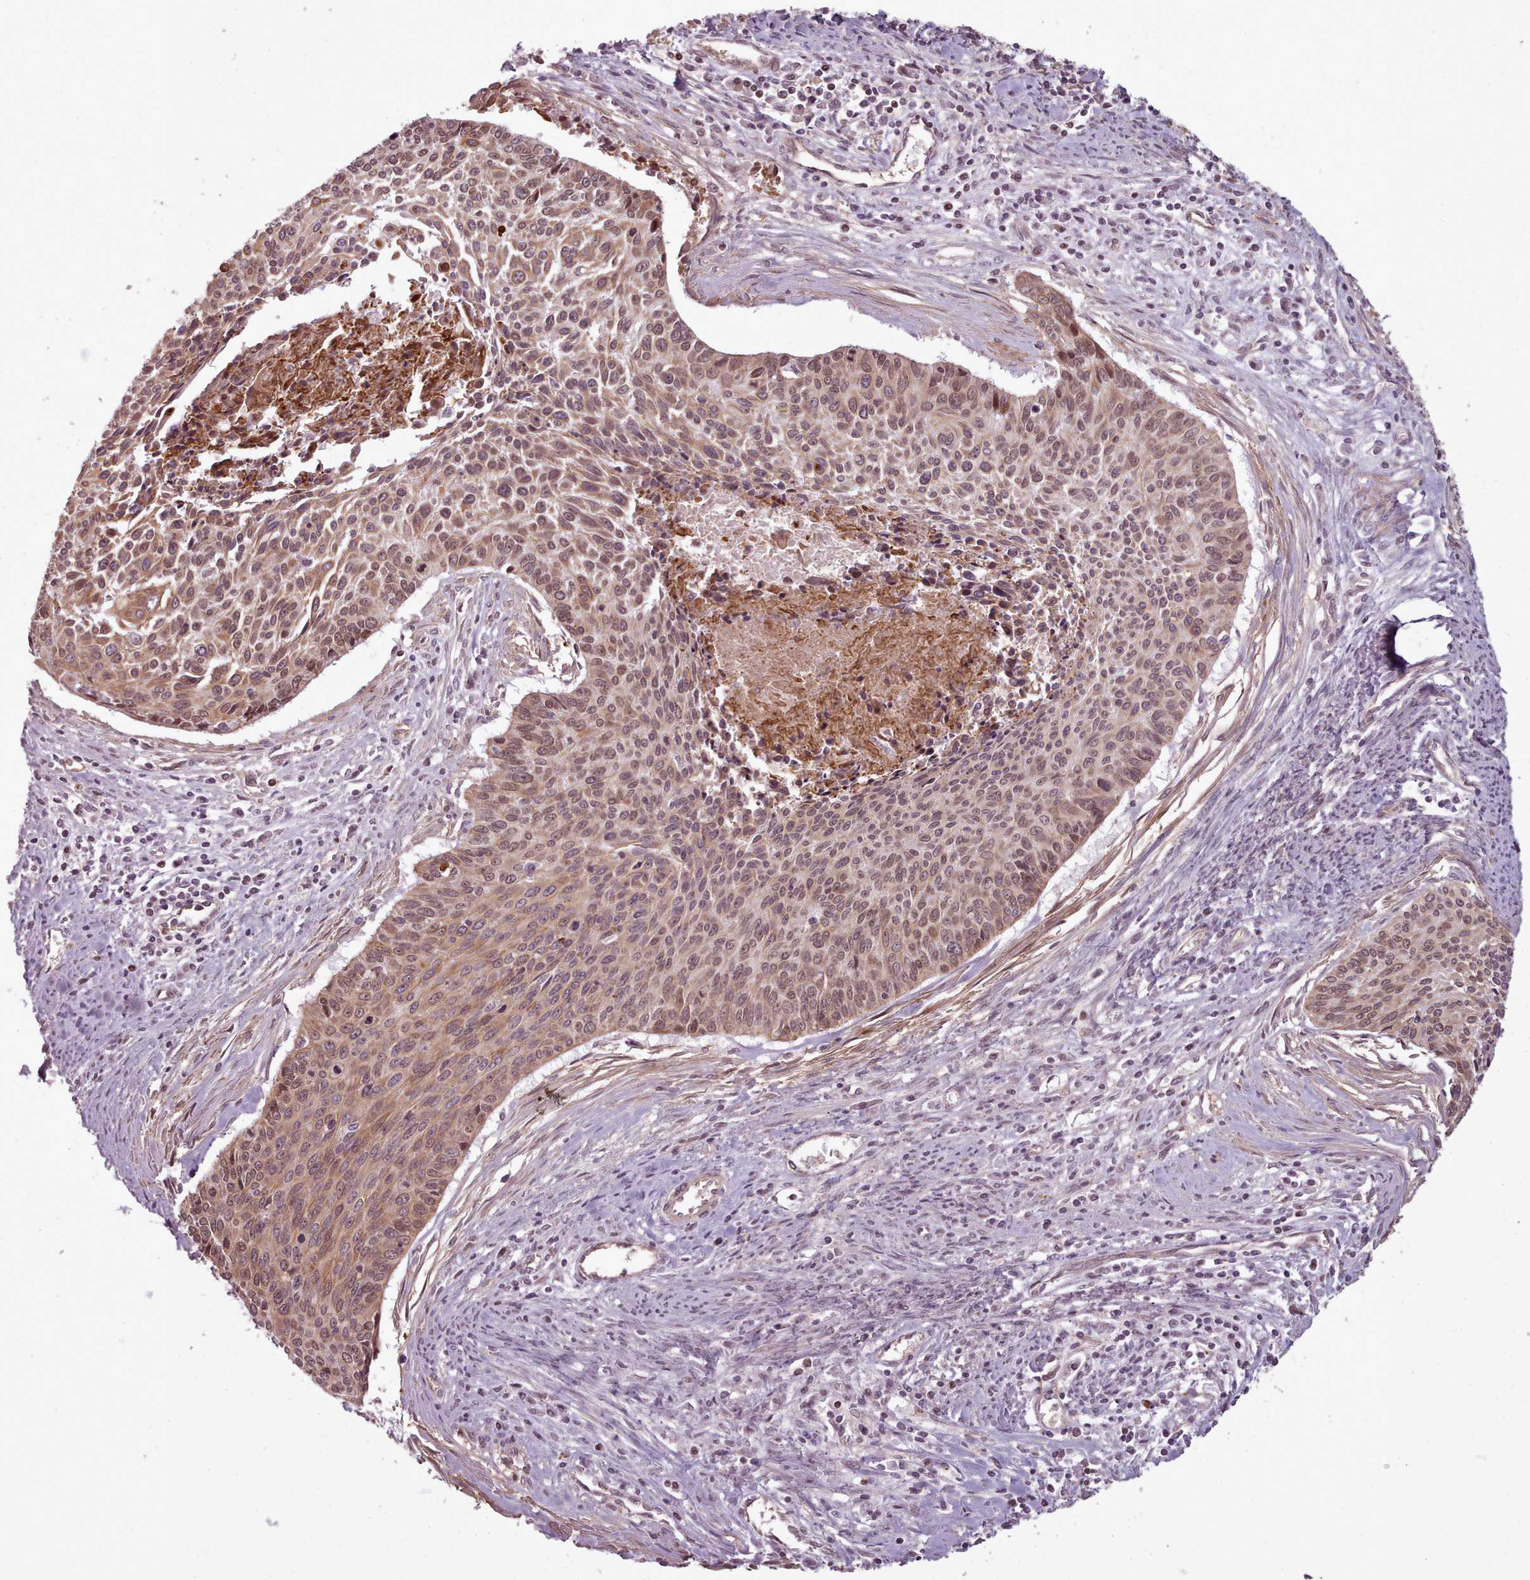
{"staining": {"intensity": "moderate", "quantity": ">75%", "location": "cytoplasmic/membranous"}, "tissue": "cervical cancer", "cell_type": "Tumor cells", "image_type": "cancer", "snomed": [{"axis": "morphology", "description": "Squamous cell carcinoma, NOS"}, {"axis": "topography", "description": "Cervix"}], "caption": "Immunohistochemical staining of cervical cancer displays moderate cytoplasmic/membranous protein positivity in about >75% of tumor cells.", "gene": "ZMYM4", "patient": {"sex": "female", "age": 55}}